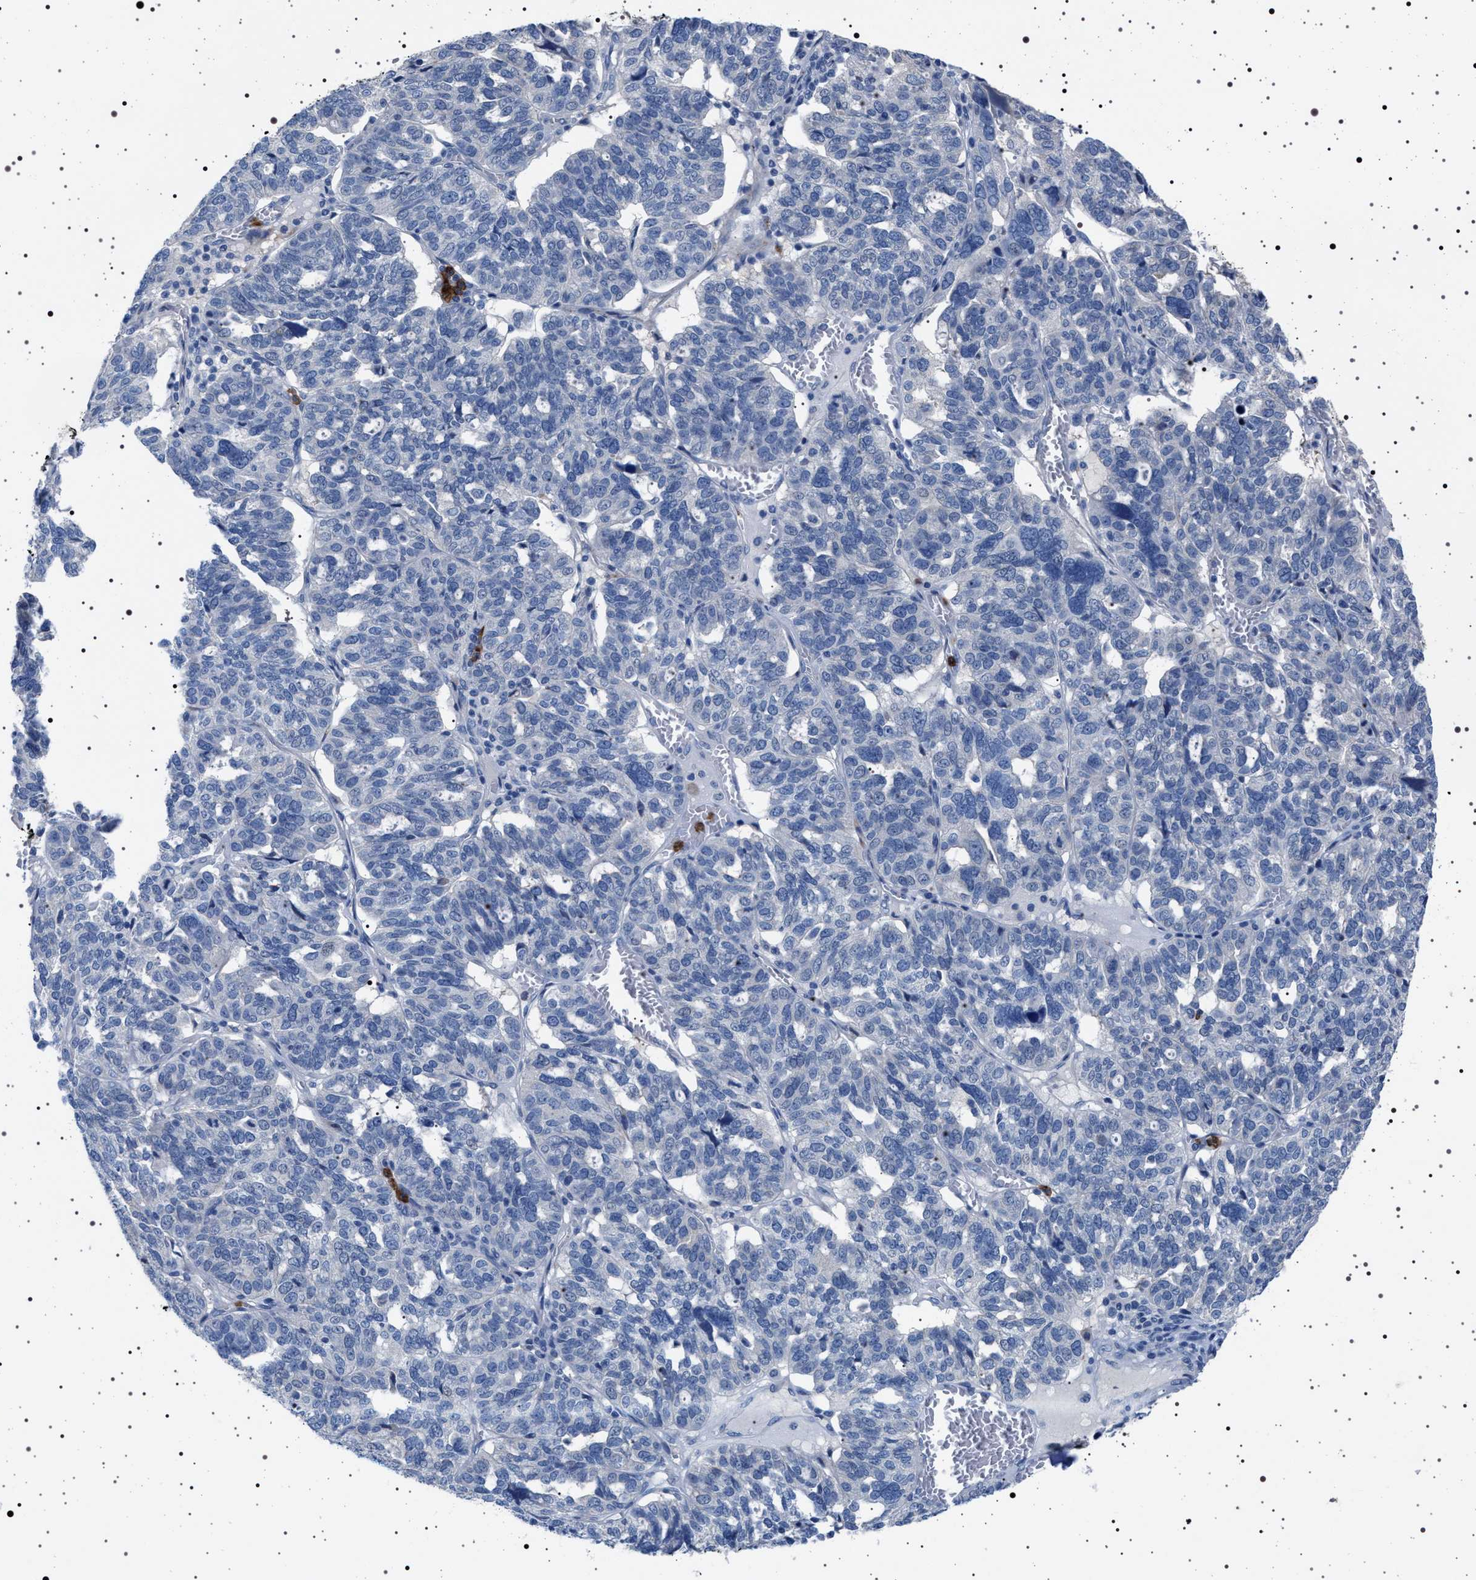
{"staining": {"intensity": "negative", "quantity": "none", "location": "none"}, "tissue": "ovarian cancer", "cell_type": "Tumor cells", "image_type": "cancer", "snomed": [{"axis": "morphology", "description": "Cystadenocarcinoma, serous, NOS"}, {"axis": "topography", "description": "Ovary"}], "caption": "Immunohistochemistry of serous cystadenocarcinoma (ovarian) reveals no staining in tumor cells.", "gene": "NAT9", "patient": {"sex": "female", "age": 59}}